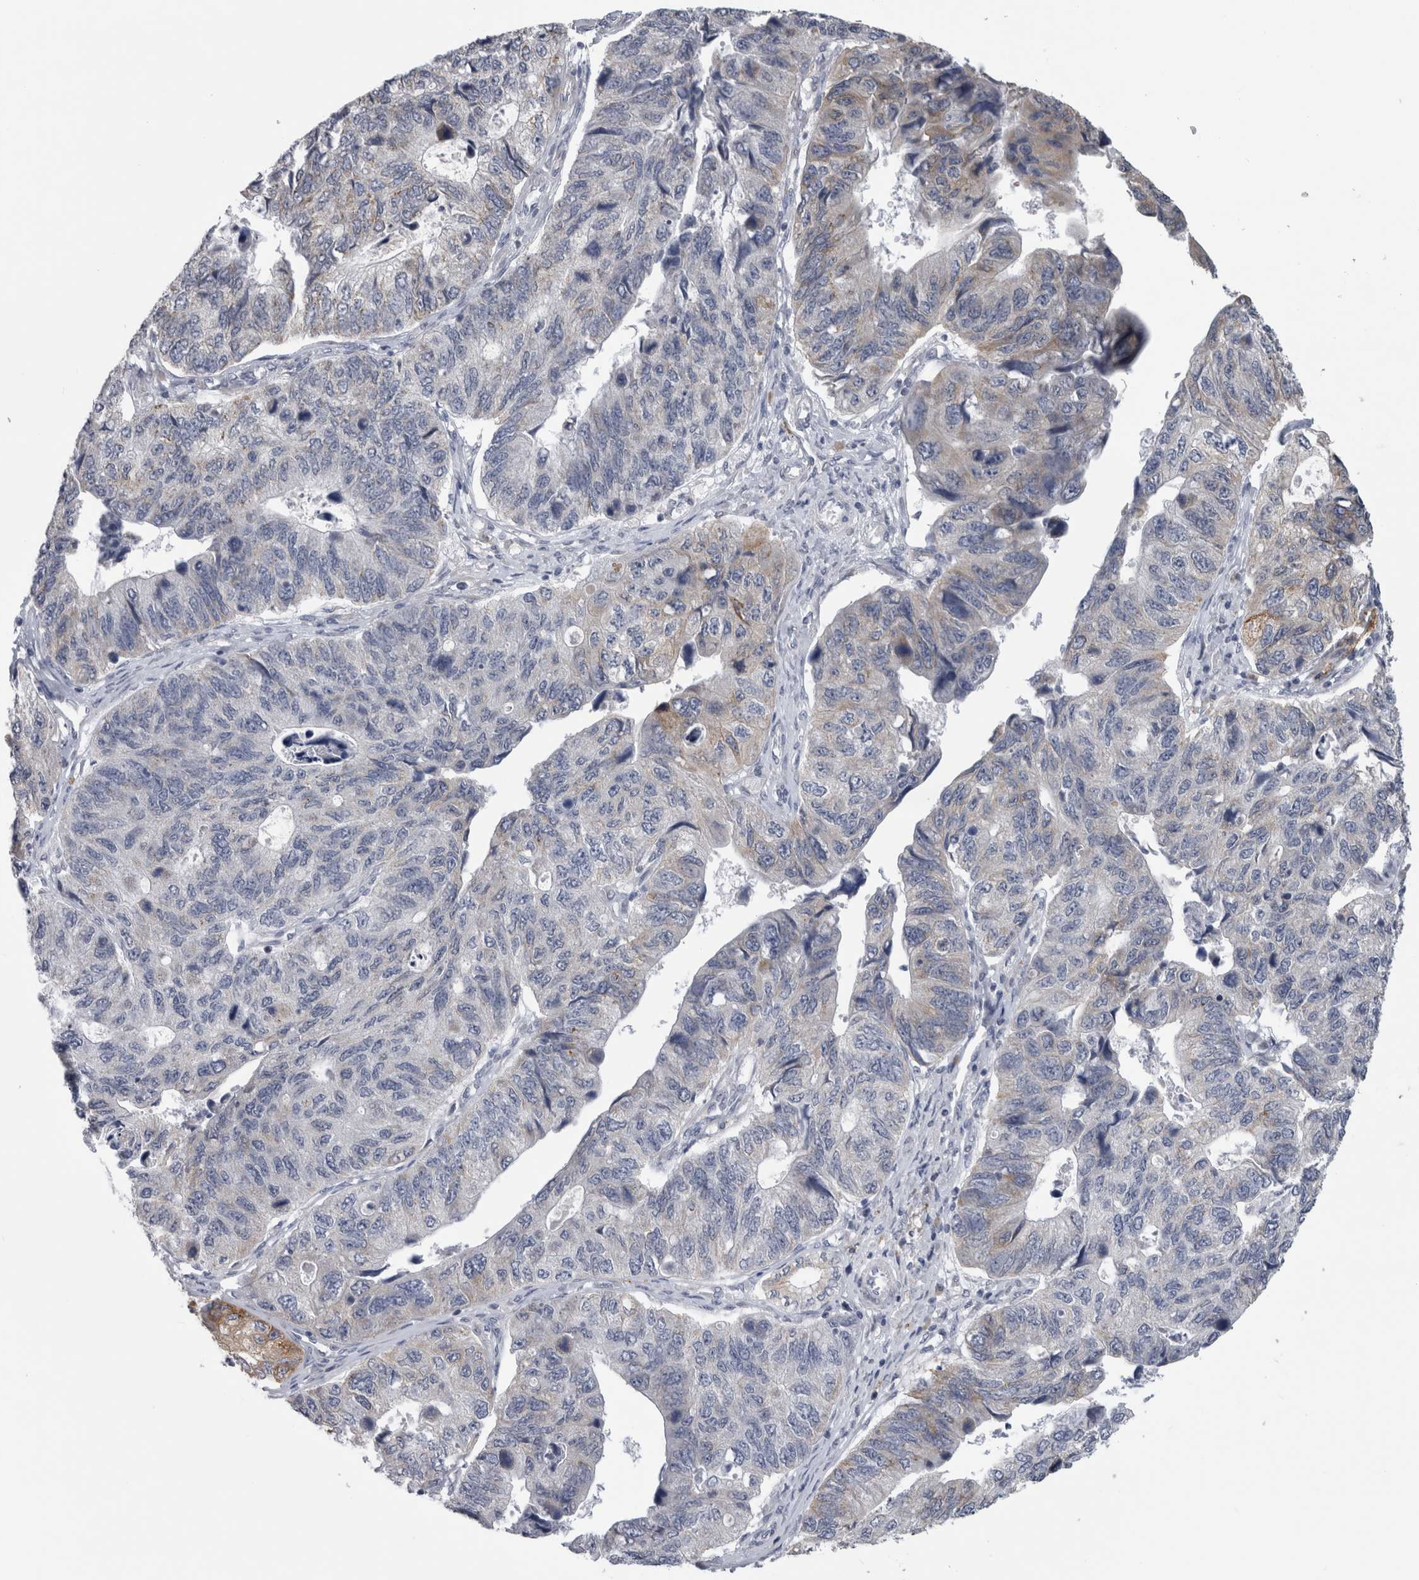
{"staining": {"intensity": "weak", "quantity": "<25%", "location": "cytoplasmic/membranous"}, "tissue": "stomach cancer", "cell_type": "Tumor cells", "image_type": "cancer", "snomed": [{"axis": "morphology", "description": "Adenocarcinoma, NOS"}, {"axis": "topography", "description": "Stomach"}], "caption": "Immunohistochemistry micrograph of neoplastic tissue: stomach cancer (adenocarcinoma) stained with DAB (3,3'-diaminobenzidine) displays no significant protein staining in tumor cells.", "gene": "TMEM242", "patient": {"sex": "male", "age": 59}}